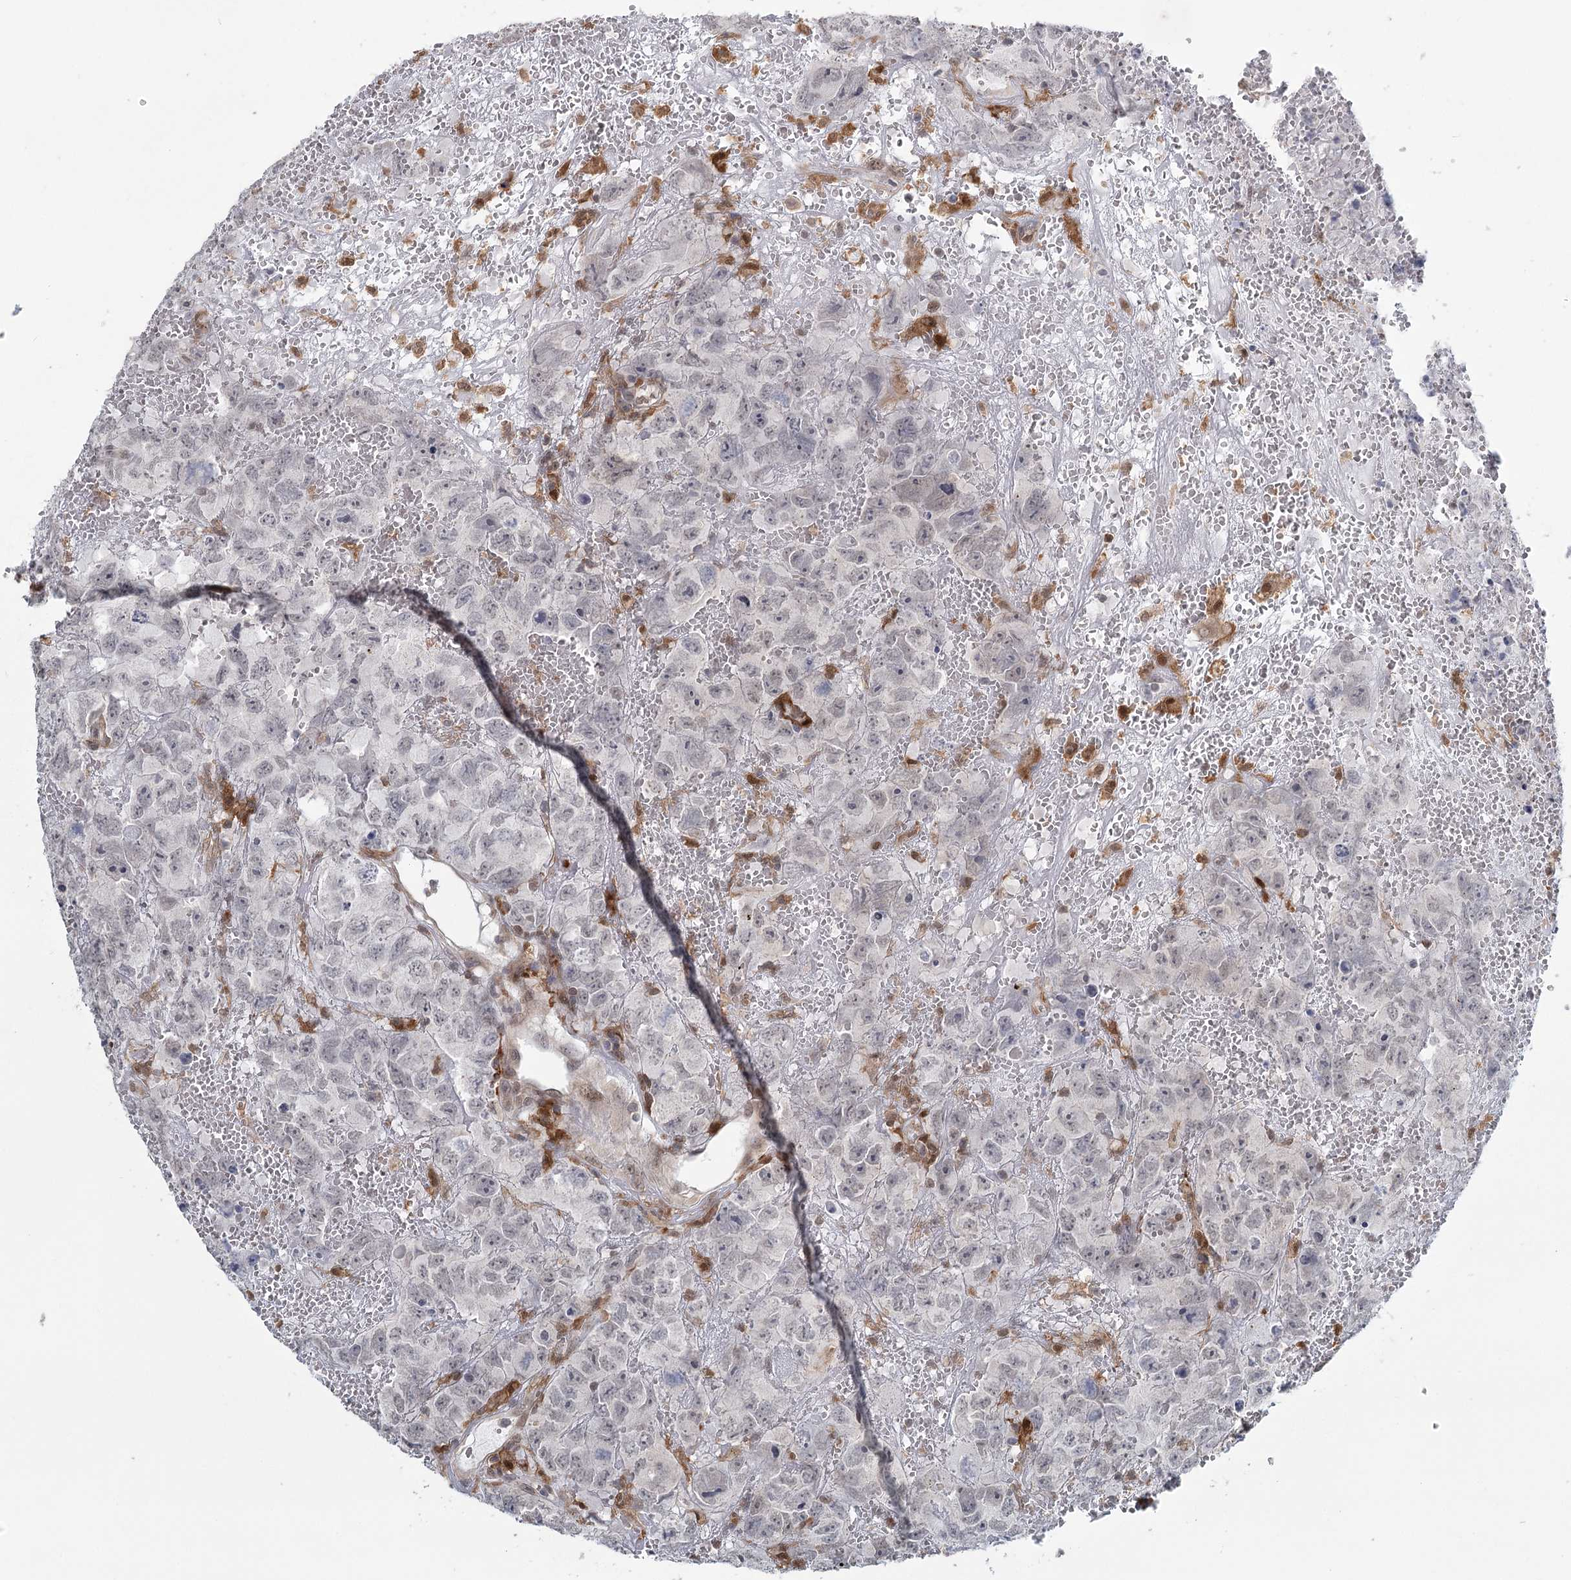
{"staining": {"intensity": "negative", "quantity": "none", "location": "none"}, "tissue": "testis cancer", "cell_type": "Tumor cells", "image_type": "cancer", "snomed": [{"axis": "morphology", "description": "Carcinoma, Embryonal, NOS"}, {"axis": "topography", "description": "Testis"}], "caption": "This is an immunohistochemistry photomicrograph of human testis embryonal carcinoma. There is no staining in tumor cells.", "gene": "TMEM70", "patient": {"sex": "male", "age": 45}}